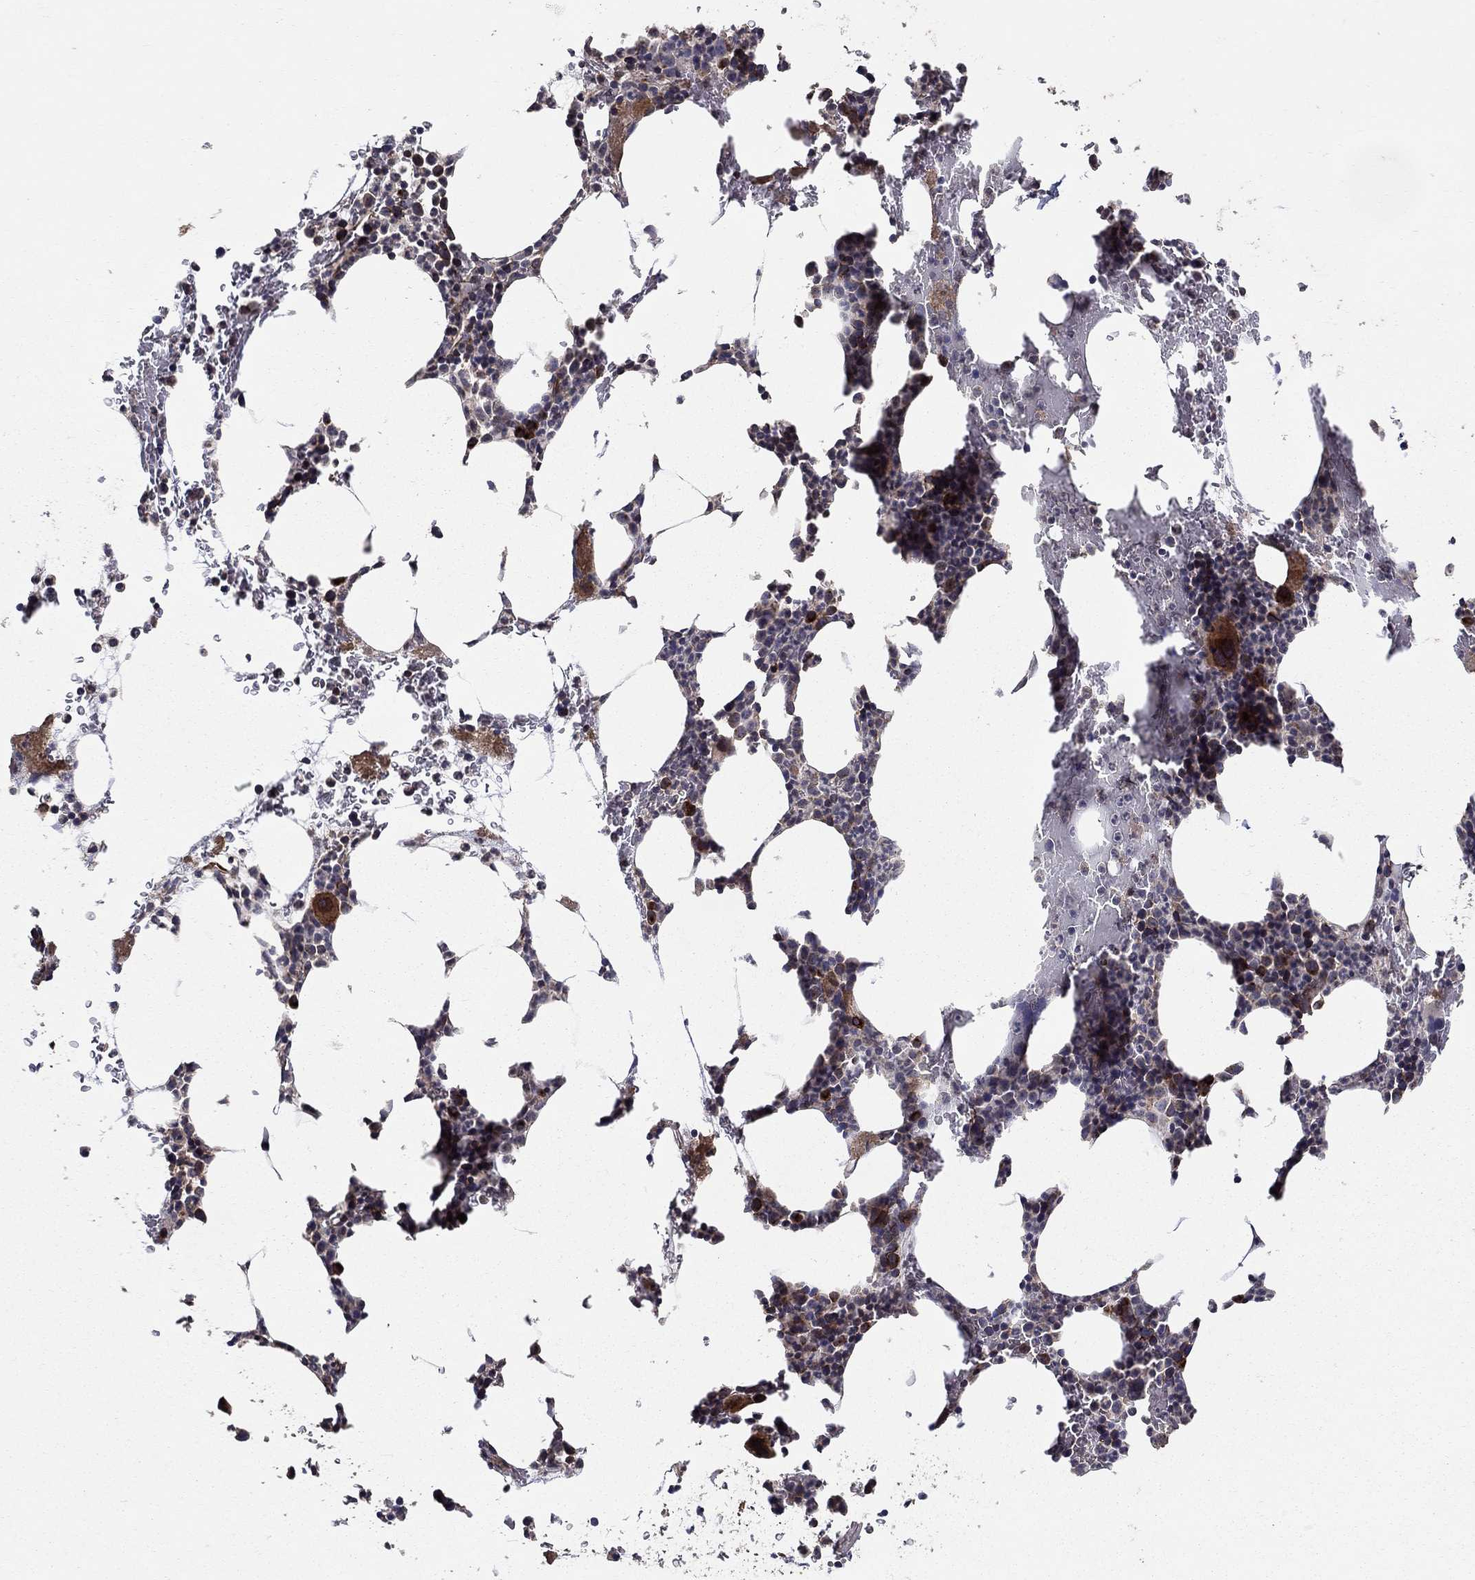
{"staining": {"intensity": "strong", "quantity": "<25%", "location": "cytoplasmic/membranous,nuclear"}, "tissue": "bone marrow", "cell_type": "Hematopoietic cells", "image_type": "normal", "snomed": [{"axis": "morphology", "description": "Normal tissue, NOS"}, {"axis": "topography", "description": "Bone marrow"}], "caption": "About <25% of hematopoietic cells in benign bone marrow exhibit strong cytoplasmic/membranous,nuclear protein staining as visualized by brown immunohistochemical staining.", "gene": "BMERB1", "patient": {"sex": "male", "age": 83}}